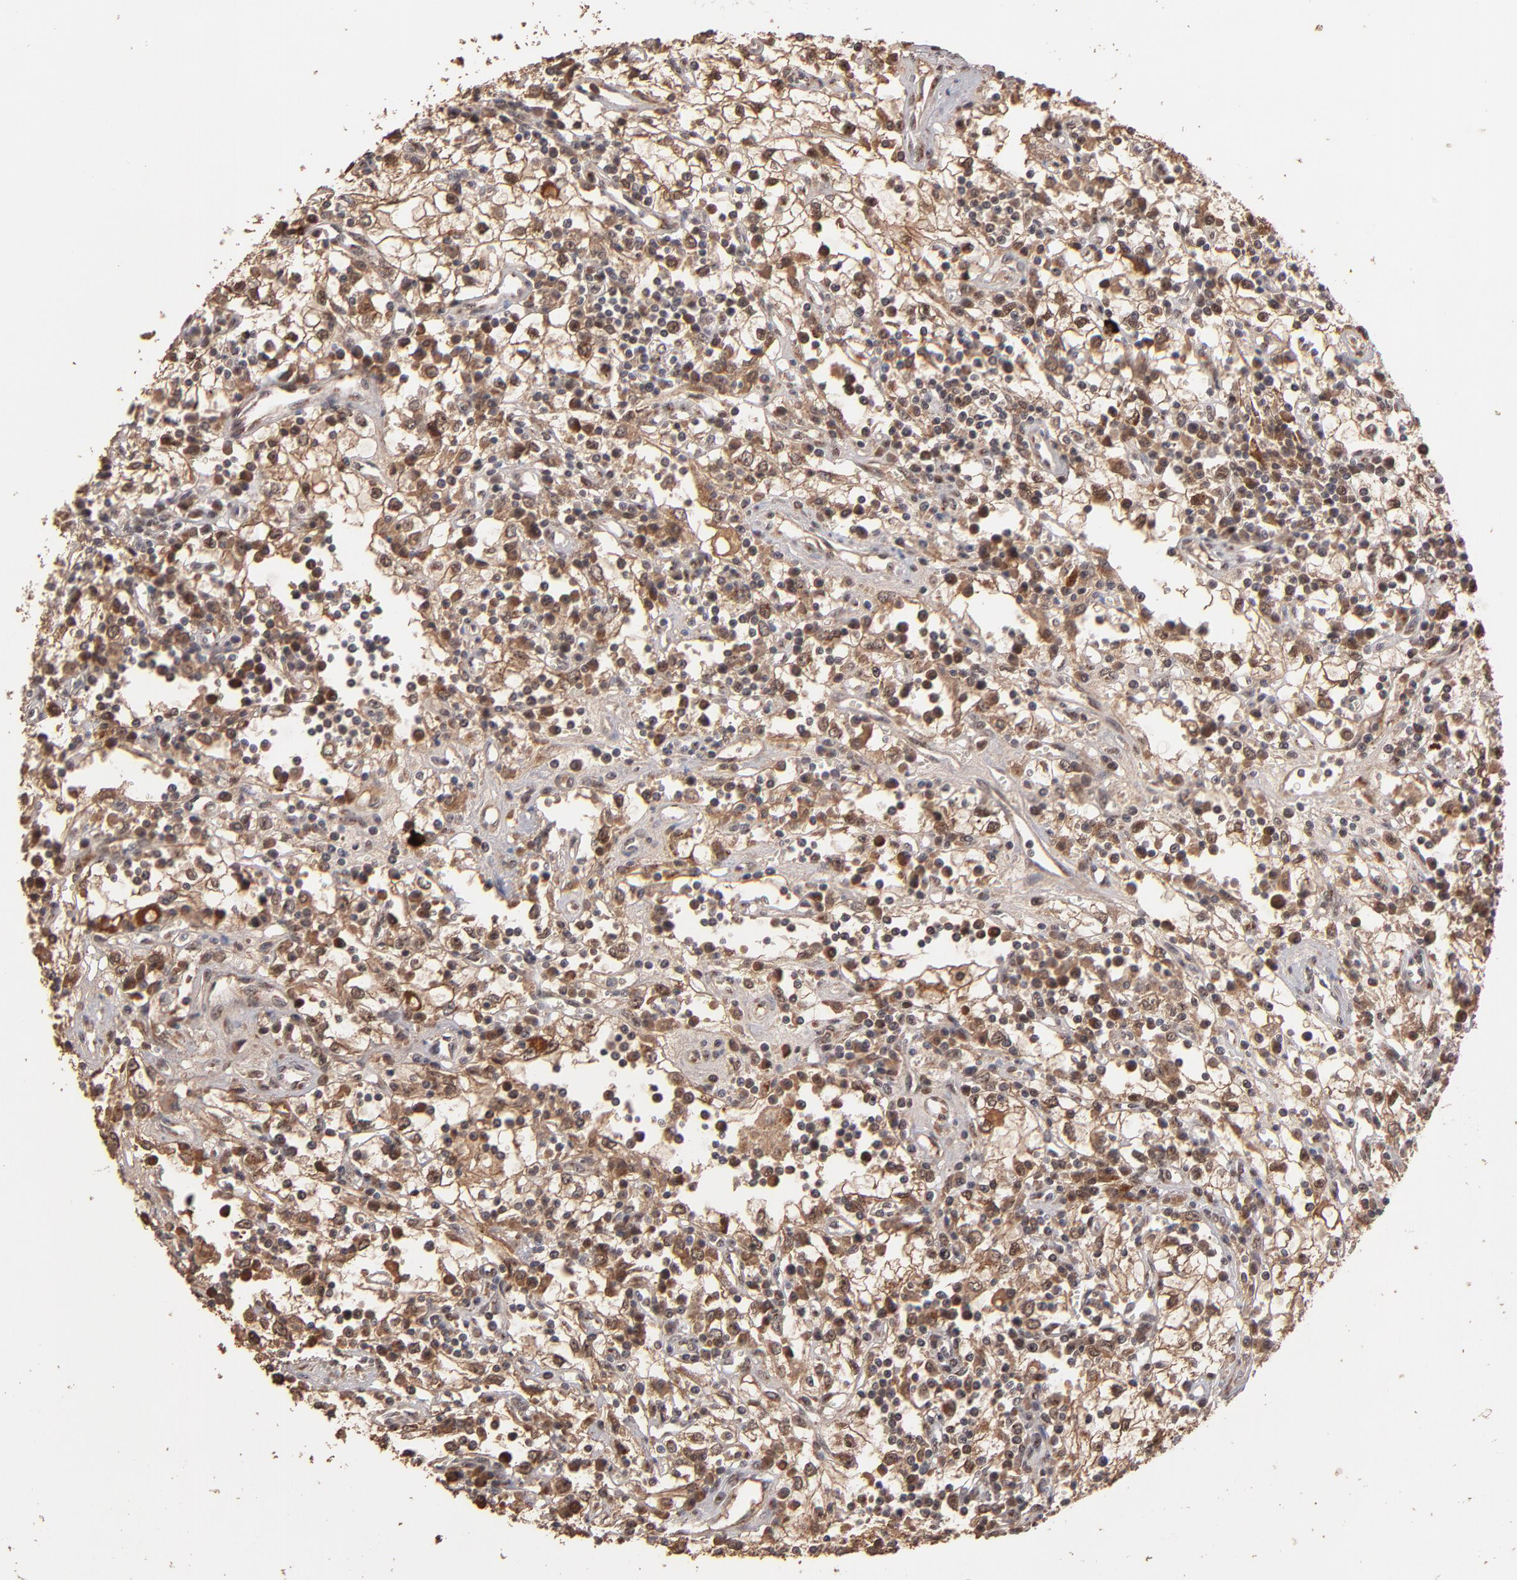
{"staining": {"intensity": "moderate", "quantity": "25%-75%", "location": "cytoplasmic/membranous,nuclear"}, "tissue": "renal cancer", "cell_type": "Tumor cells", "image_type": "cancer", "snomed": [{"axis": "morphology", "description": "Adenocarcinoma, NOS"}, {"axis": "topography", "description": "Kidney"}], "caption": "This is a photomicrograph of immunohistochemistry (IHC) staining of adenocarcinoma (renal), which shows moderate expression in the cytoplasmic/membranous and nuclear of tumor cells.", "gene": "EAPP", "patient": {"sex": "male", "age": 82}}